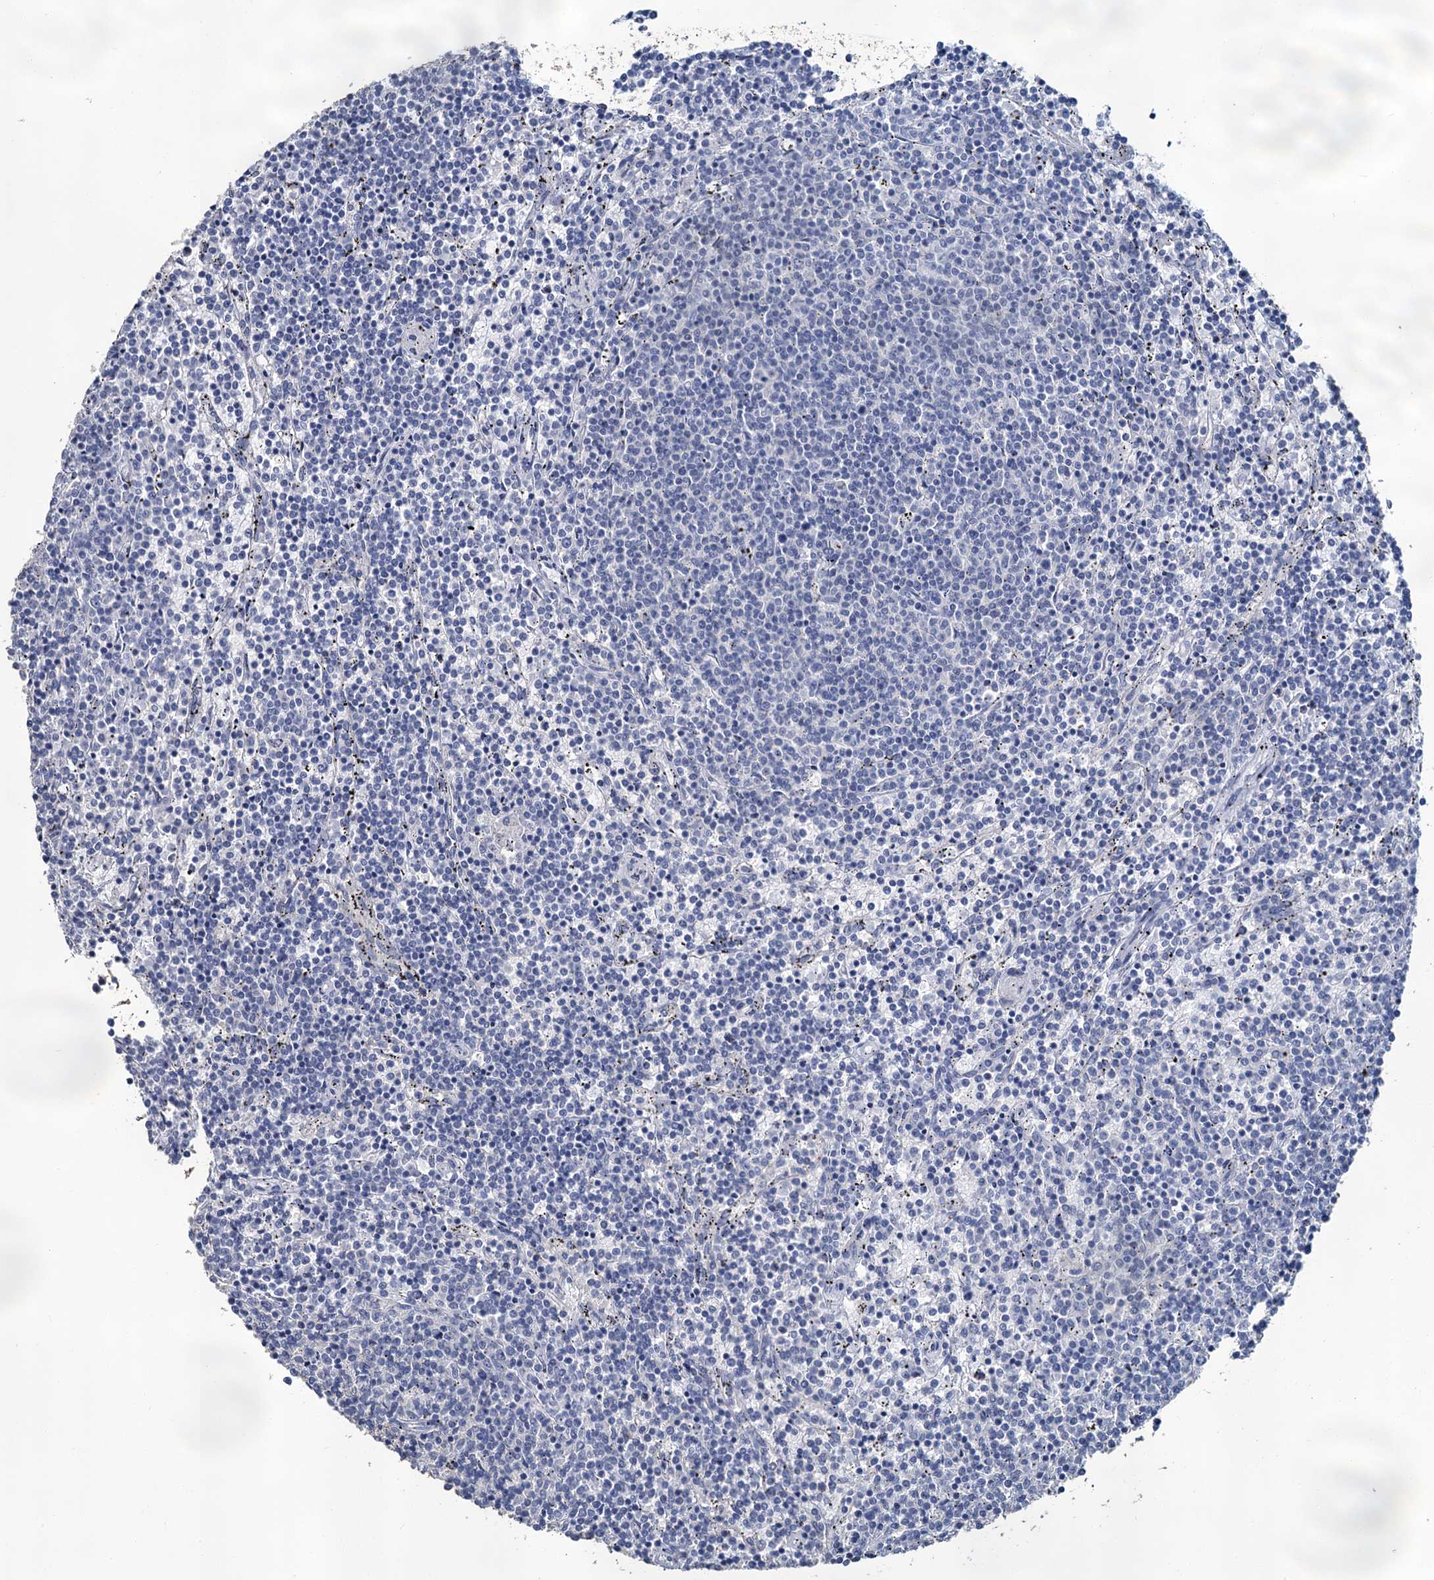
{"staining": {"intensity": "negative", "quantity": "none", "location": "none"}, "tissue": "lymphoma", "cell_type": "Tumor cells", "image_type": "cancer", "snomed": [{"axis": "morphology", "description": "Malignant lymphoma, non-Hodgkin's type, Low grade"}, {"axis": "topography", "description": "Spleen"}], "caption": "Lymphoma was stained to show a protein in brown. There is no significant positivity in tumor cells. (Immunohistochemistry, brightfield microscopy, high magnification).", "gene": "SNCB", "patient": {"sex": "female", "age": 50}}